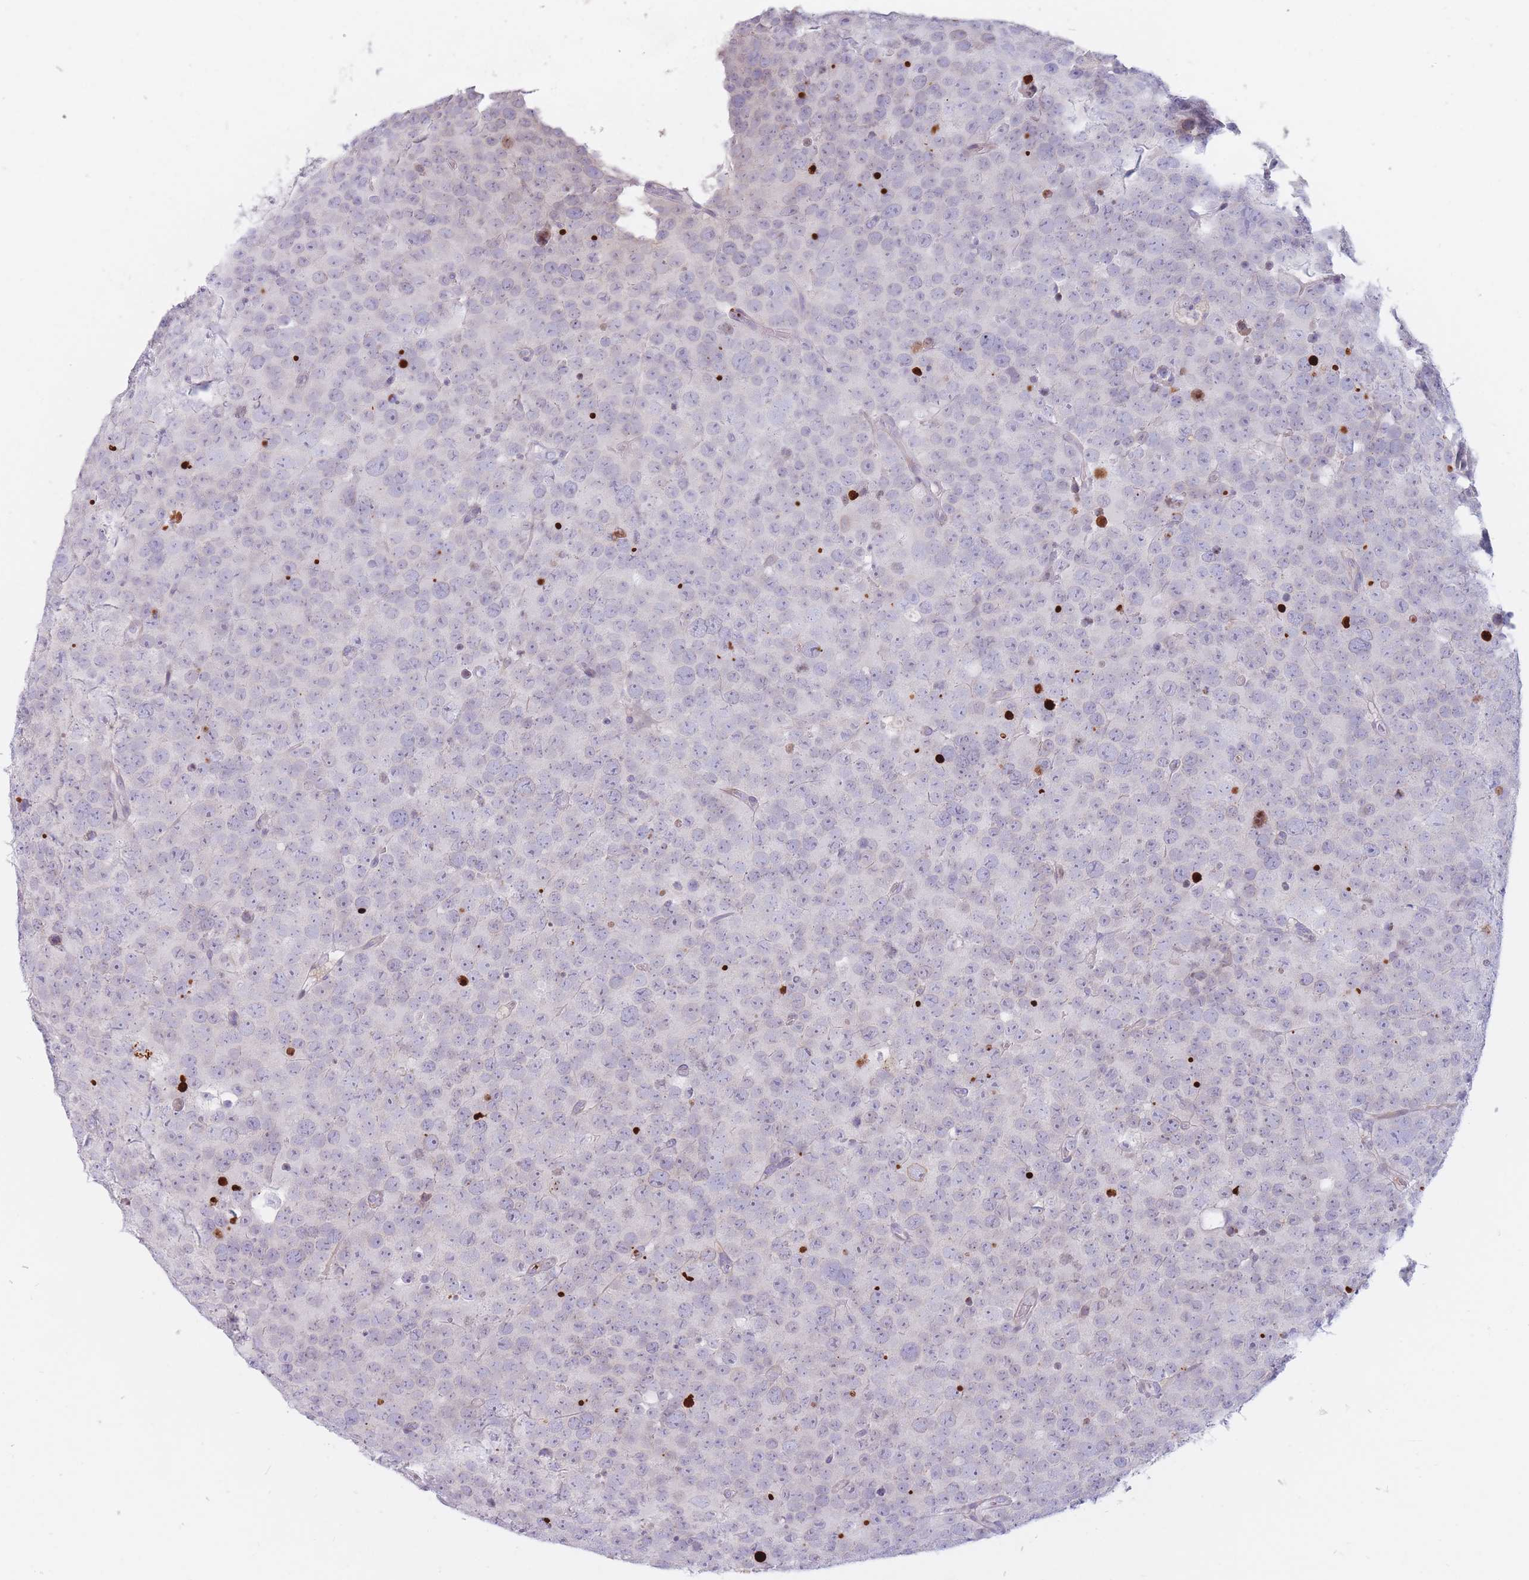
{"staining": {"intensity": "negative", "quantity": "none", "location": "none"}, "tissue": "testis cancer", "cell_type": "Tumor cells", "image_type": "cancer", "snomed": [{"axis": "morphology", "description": "Seminoma, NOS"}, {"axis": "topography", "description": "Testis"}], "caption": "DAB (3,3'-diaminobenzidine) immunohistochemical staining of human testis cancer (seminoma) shows no significant staining in tumor cells. Nuclei are stained in blue.", "gene": "PTGDR", "patient": {"sex": "male", "age": 71}}